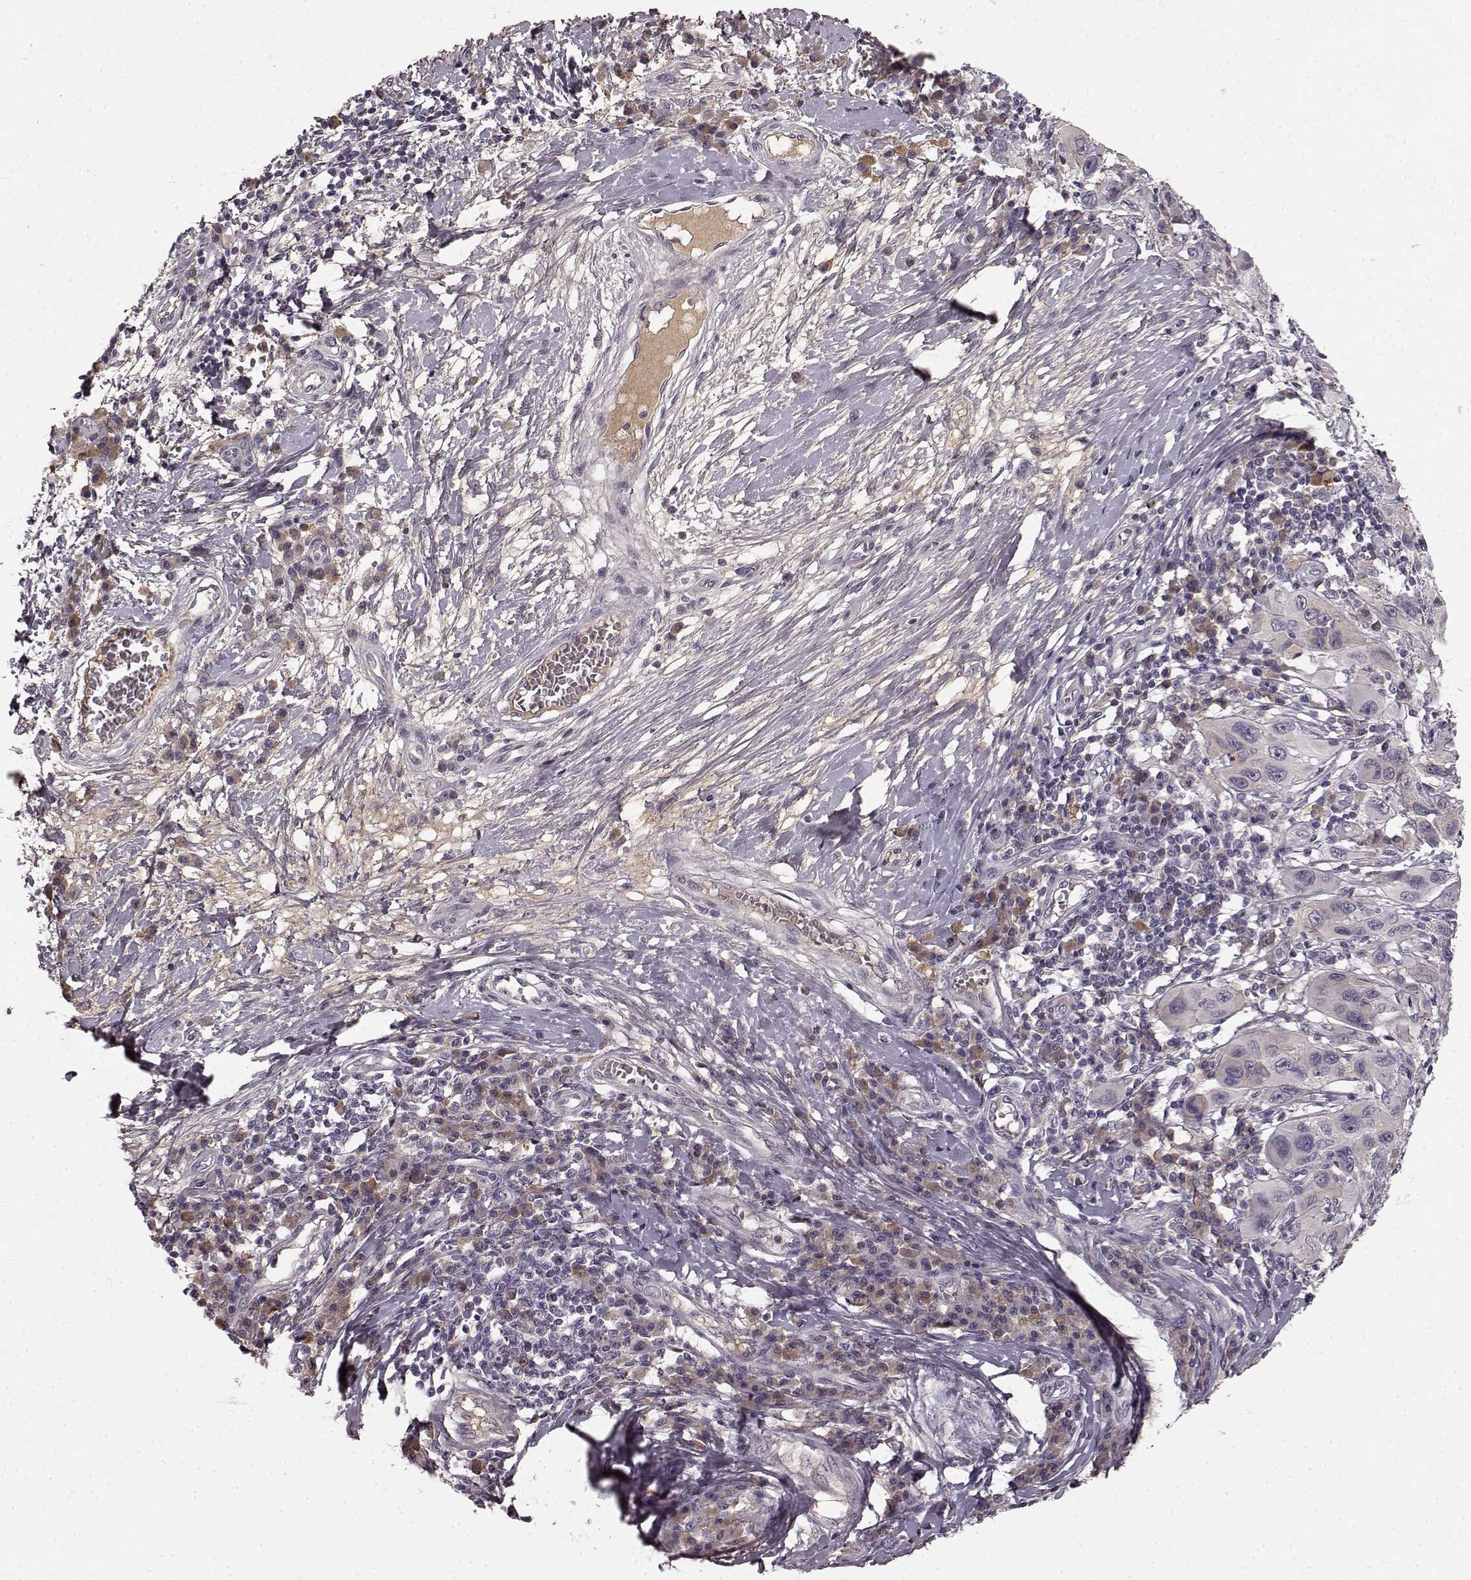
{"staining": {"intensity": "negative", "quantity": "none", "location": "none"}, "tissue": "melanoma", "cell_type": "Tumor cells", "image_type": "cancer", "snomed": [{"axis": "morphology", "description": "Malignant melanoma, NOS"}, {"axis": "topography", "description": "Skin"}], "caption": "The IHC micrograph has no significant expression in tumor cells of malignant melanoma tissue.", "gene": "SLC22A18", "patient": {"sex": "male", "age": 53}}